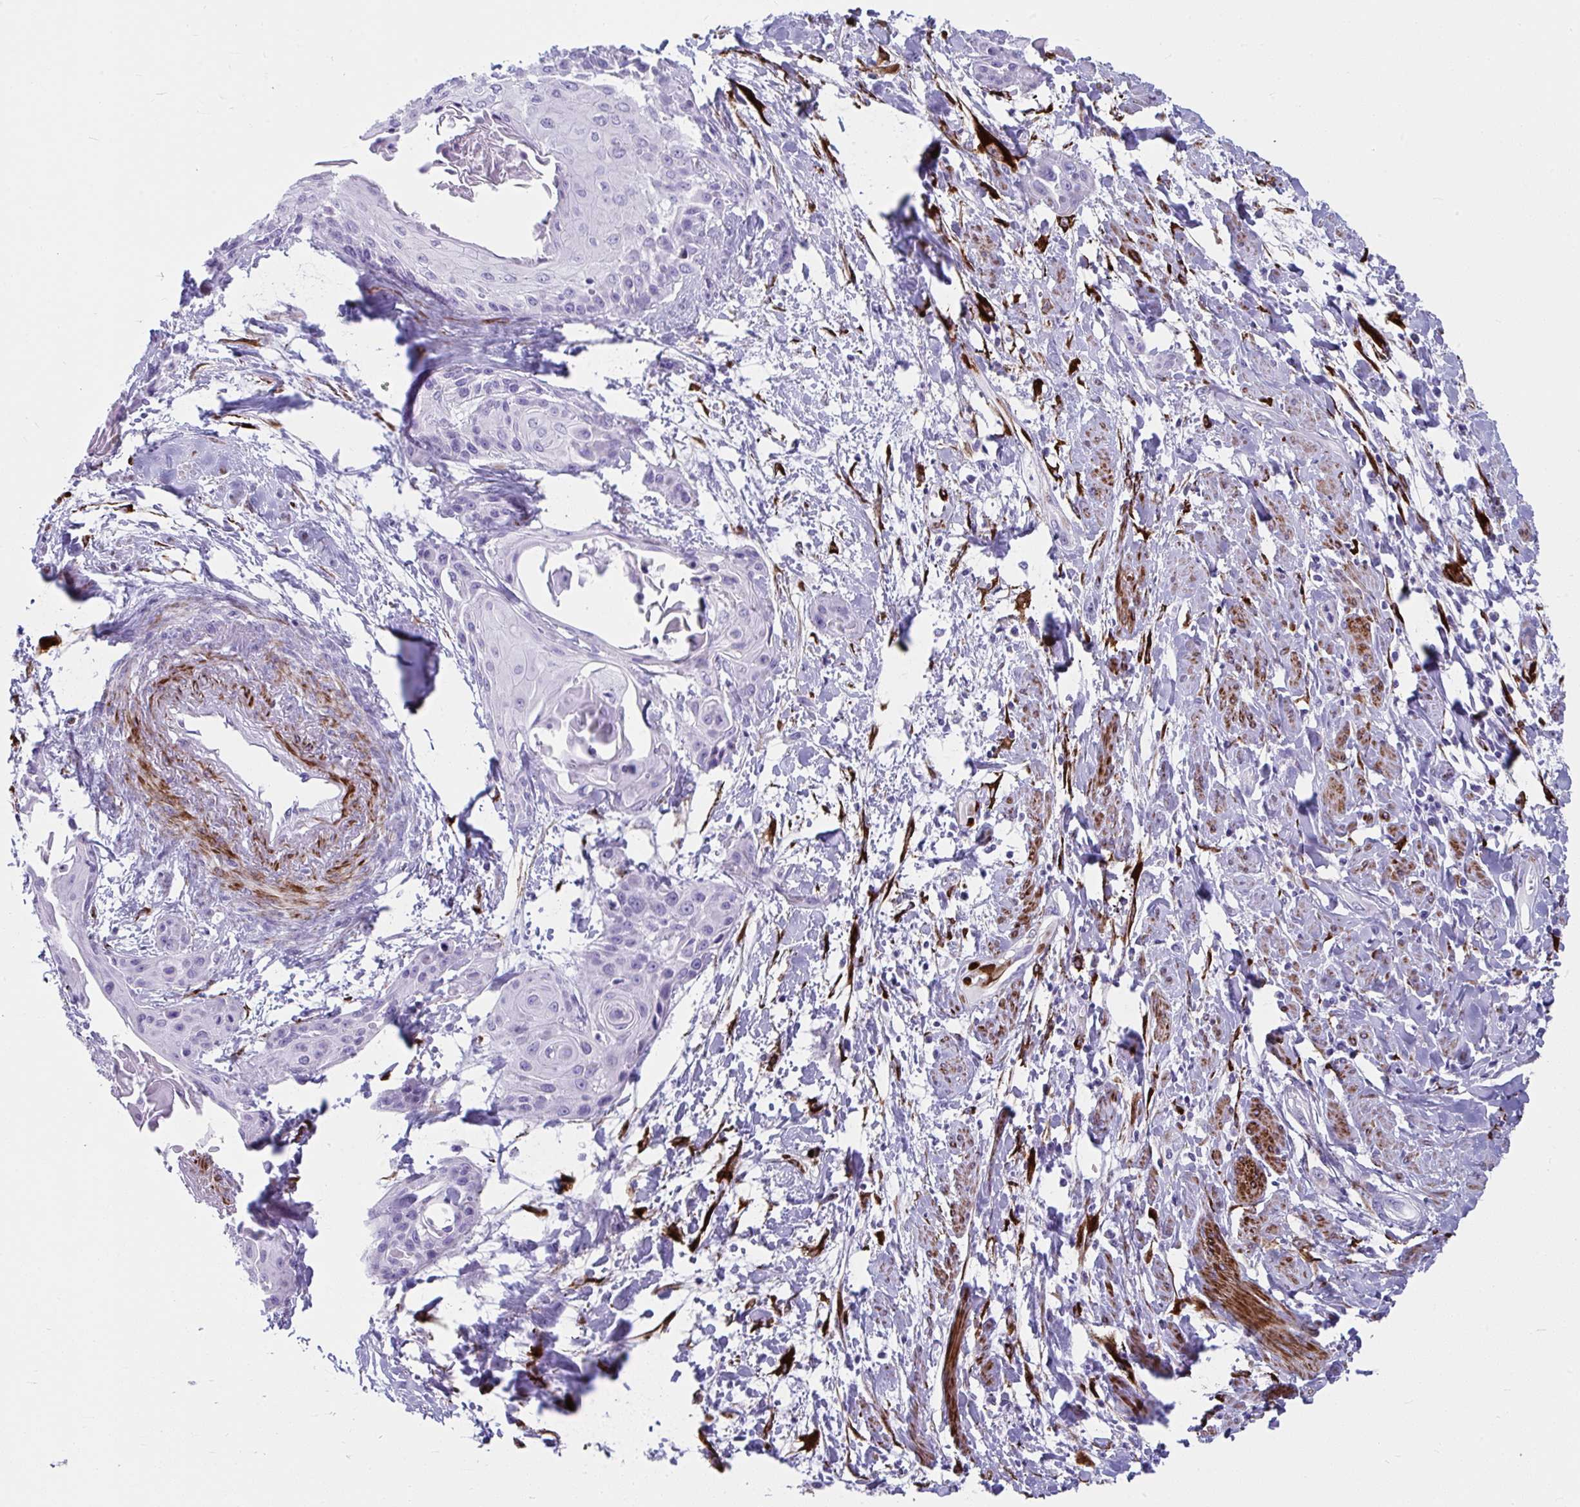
{"staining": {"intensity": "negative", "quantity": "none", "location": "none"}, "tissue": "cervical cancer", "cell_type": "Tumor cells", "image_type": "cancer", "snomed": [{"axis": "morphology", "description": "Squamous cell carcinoma, NOS"}, {"axis": "topography", "description": "Cervix"}], "caption": "Immunohistochemical staining of human cervical squamous cell carcinoma demonstrates no significant positivity in tumor cells.", "gene": "GRXCR2", "patient": {"sex": "female", "age": 57}}